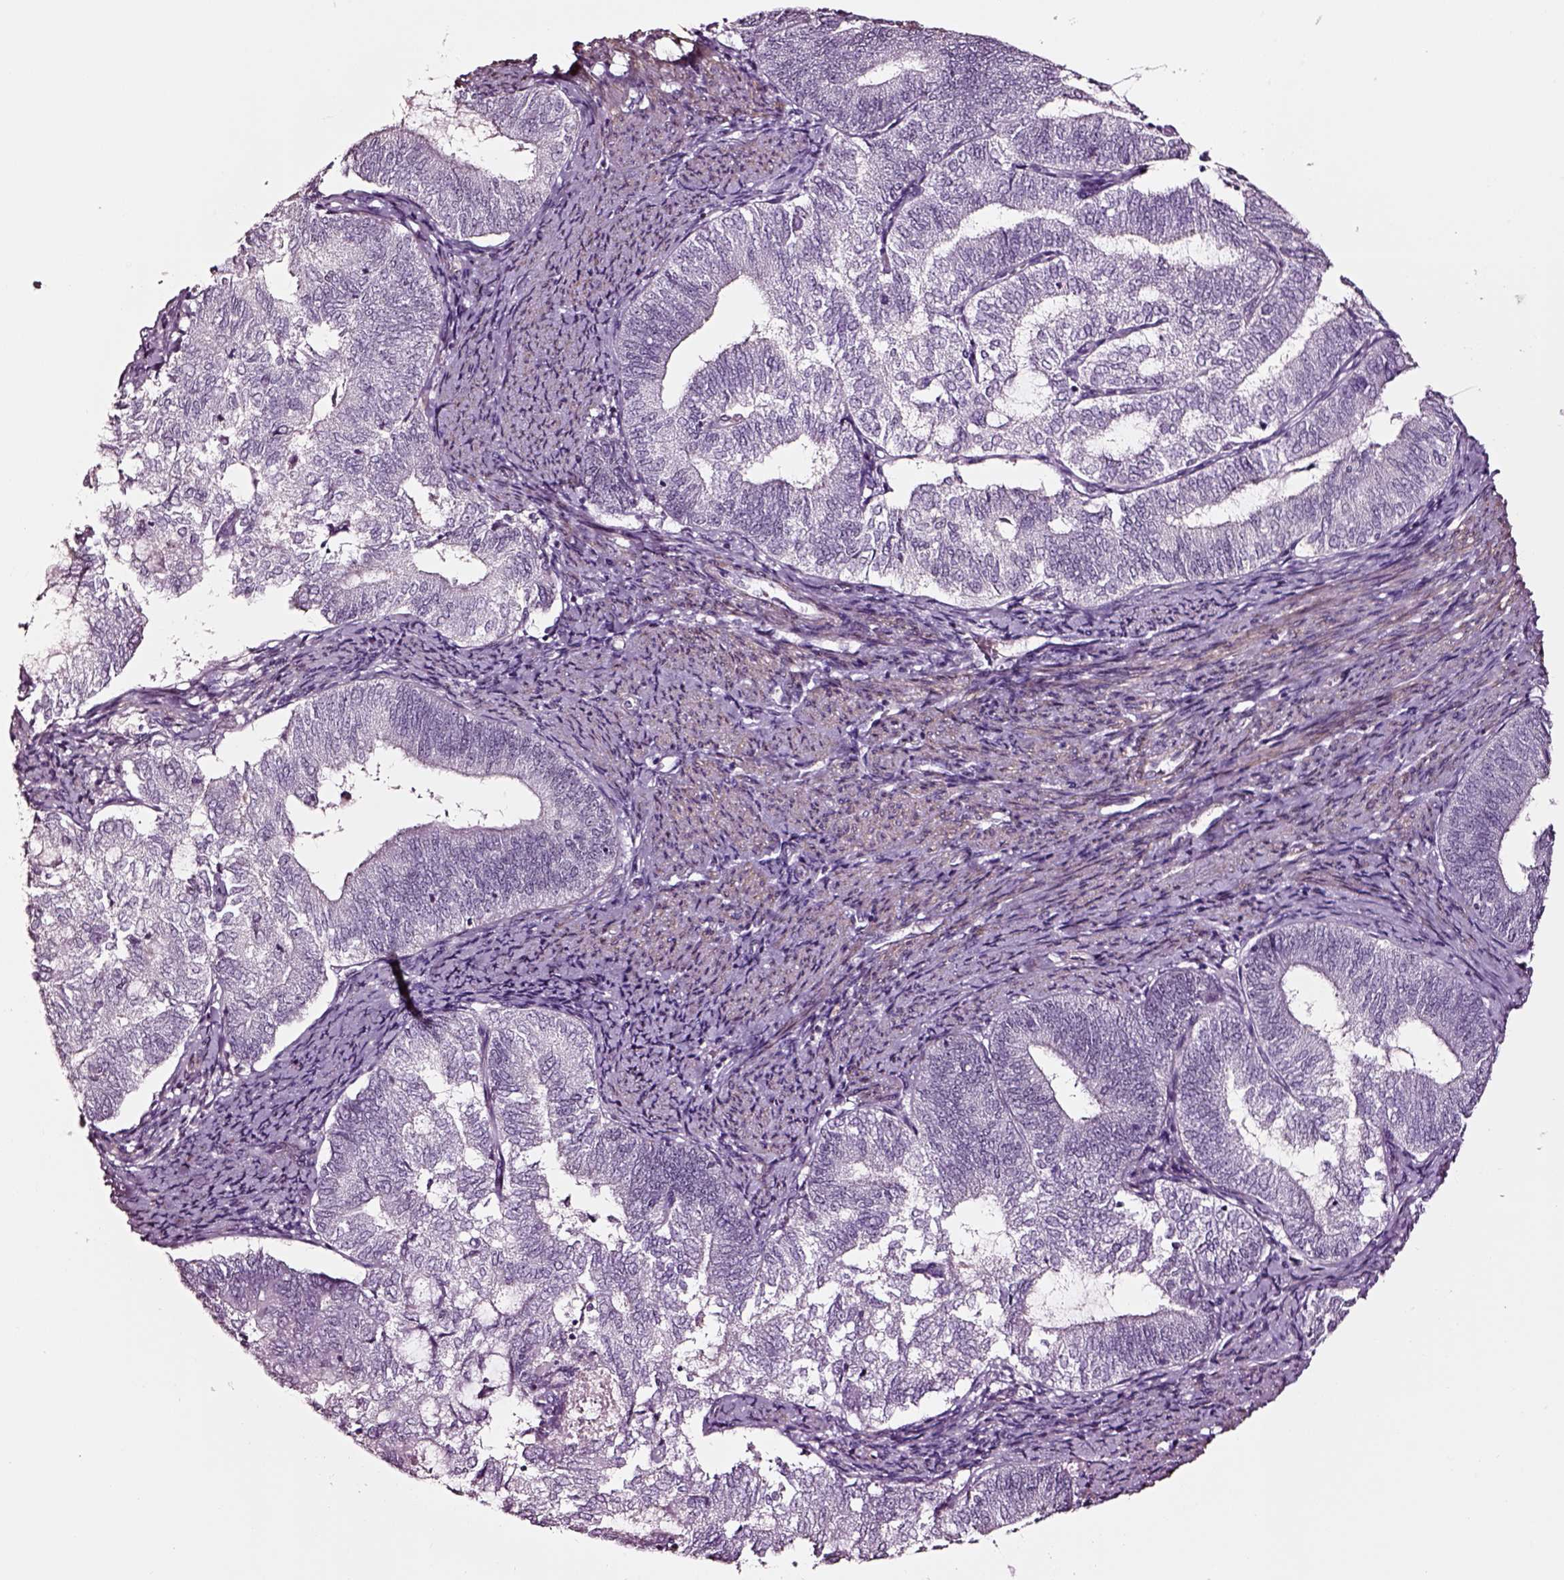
{"staining": {"intensity": "negative", "quantity": "none", "location": "none"}, "tissue": "endometrial cancer", "cell_type": "Tumor cells", "image_type": "cancer", "snomed": [{"axis": "morphology", "description": "Adenocarcinoma, NOS"}, {"axis": "topography", "description": "Endometrium"}], "caption": "Tumor cells are negative for brown protein staining in adenocarcinoma (endometrial).", "gene": "SOX10", "patient": {"sex": "female", "age": 65}}